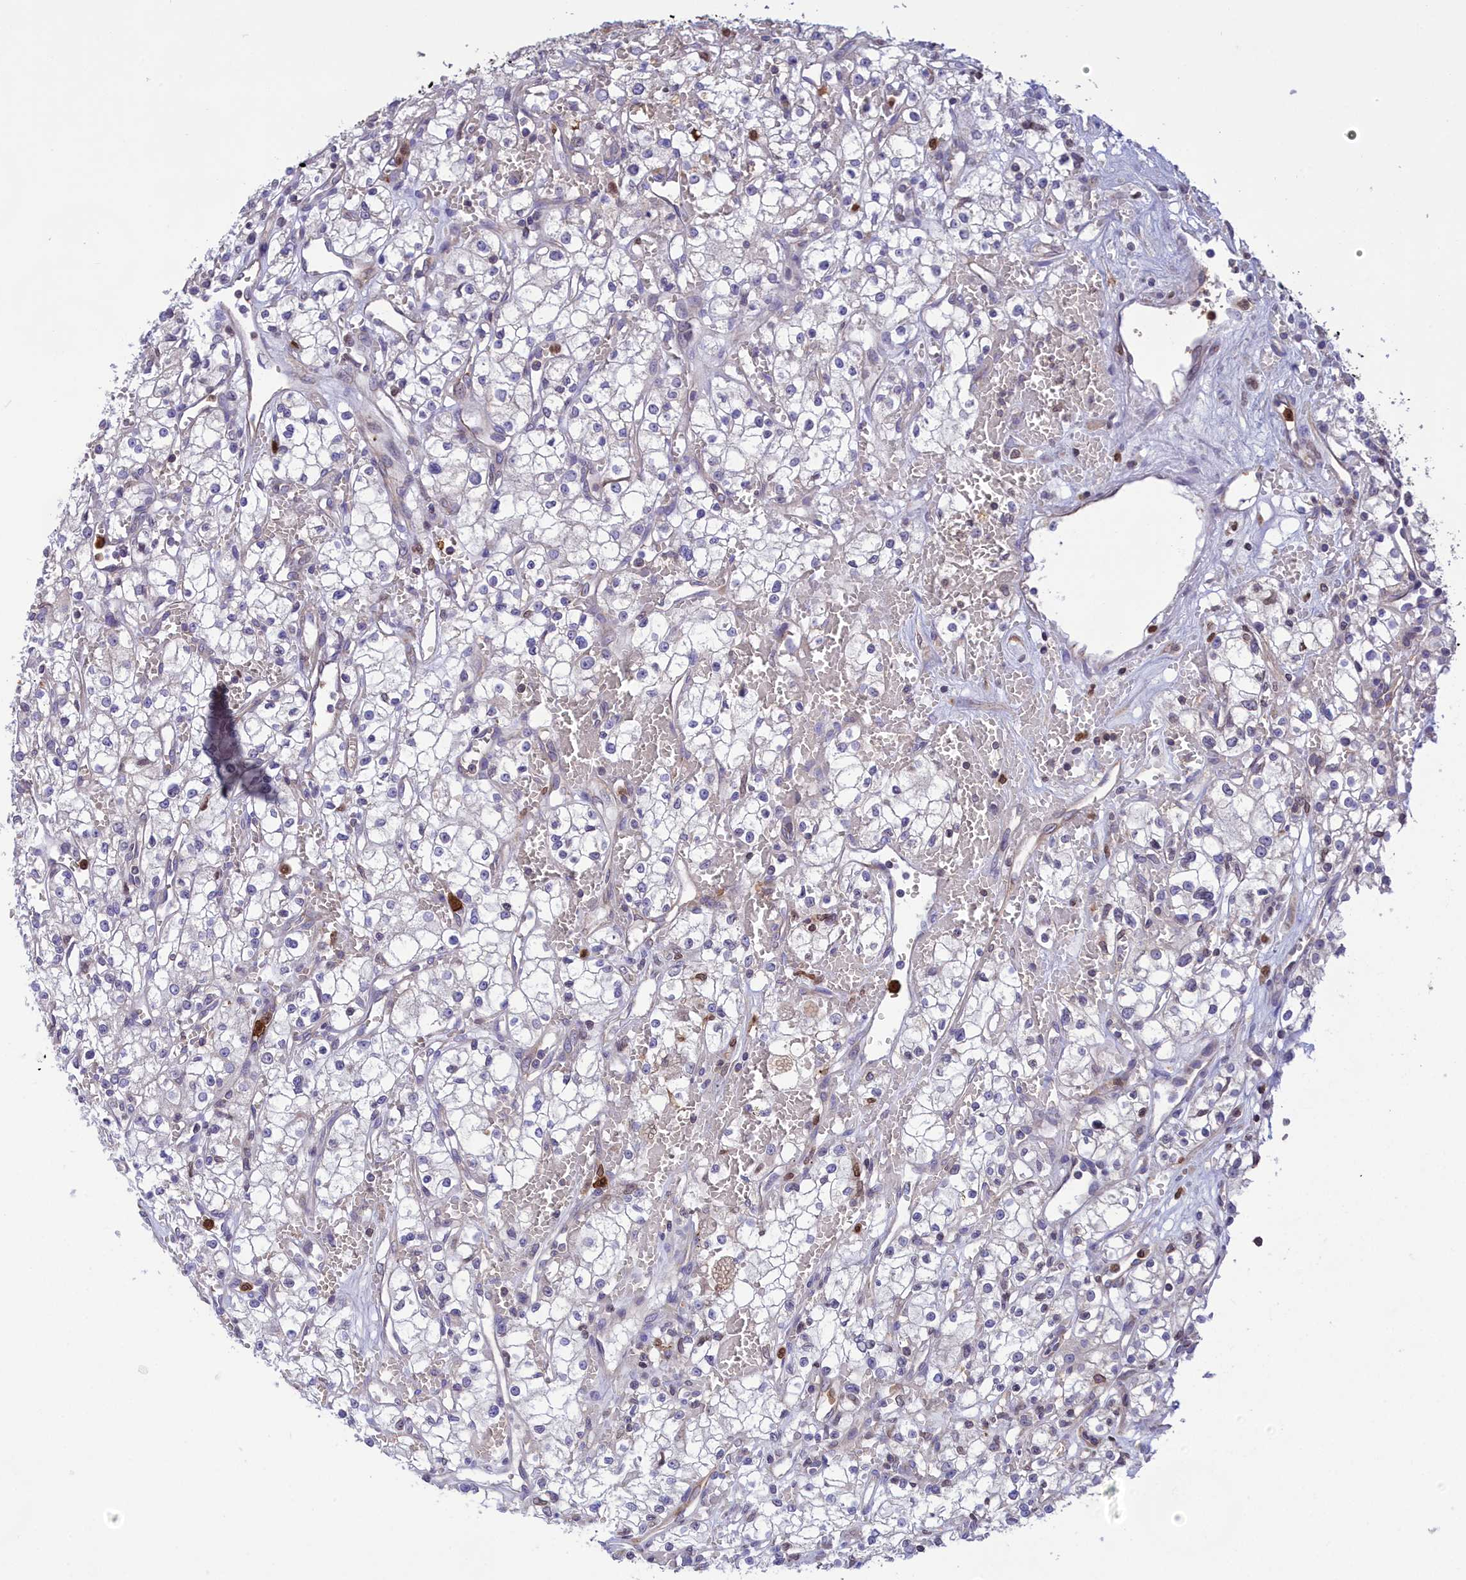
{"staining": {"intensity": "negative", "quantity": "none", "location": "none"}, "tissue": "renal cancer", "cell_type": "Tumor cells", "image_type": "cancer", "snomed": [{"axis": "morphology", "description": "Adenocarcinoma, NOS"}, {"axis": "topography", "description": "Kidney"}], "caption": "The histopathology image exhibits no significant expression in tumor cells of adenocarcinoma (renal).", "gene": "PKHD1L1", "patient": {"sex": "male", "age": 59}}